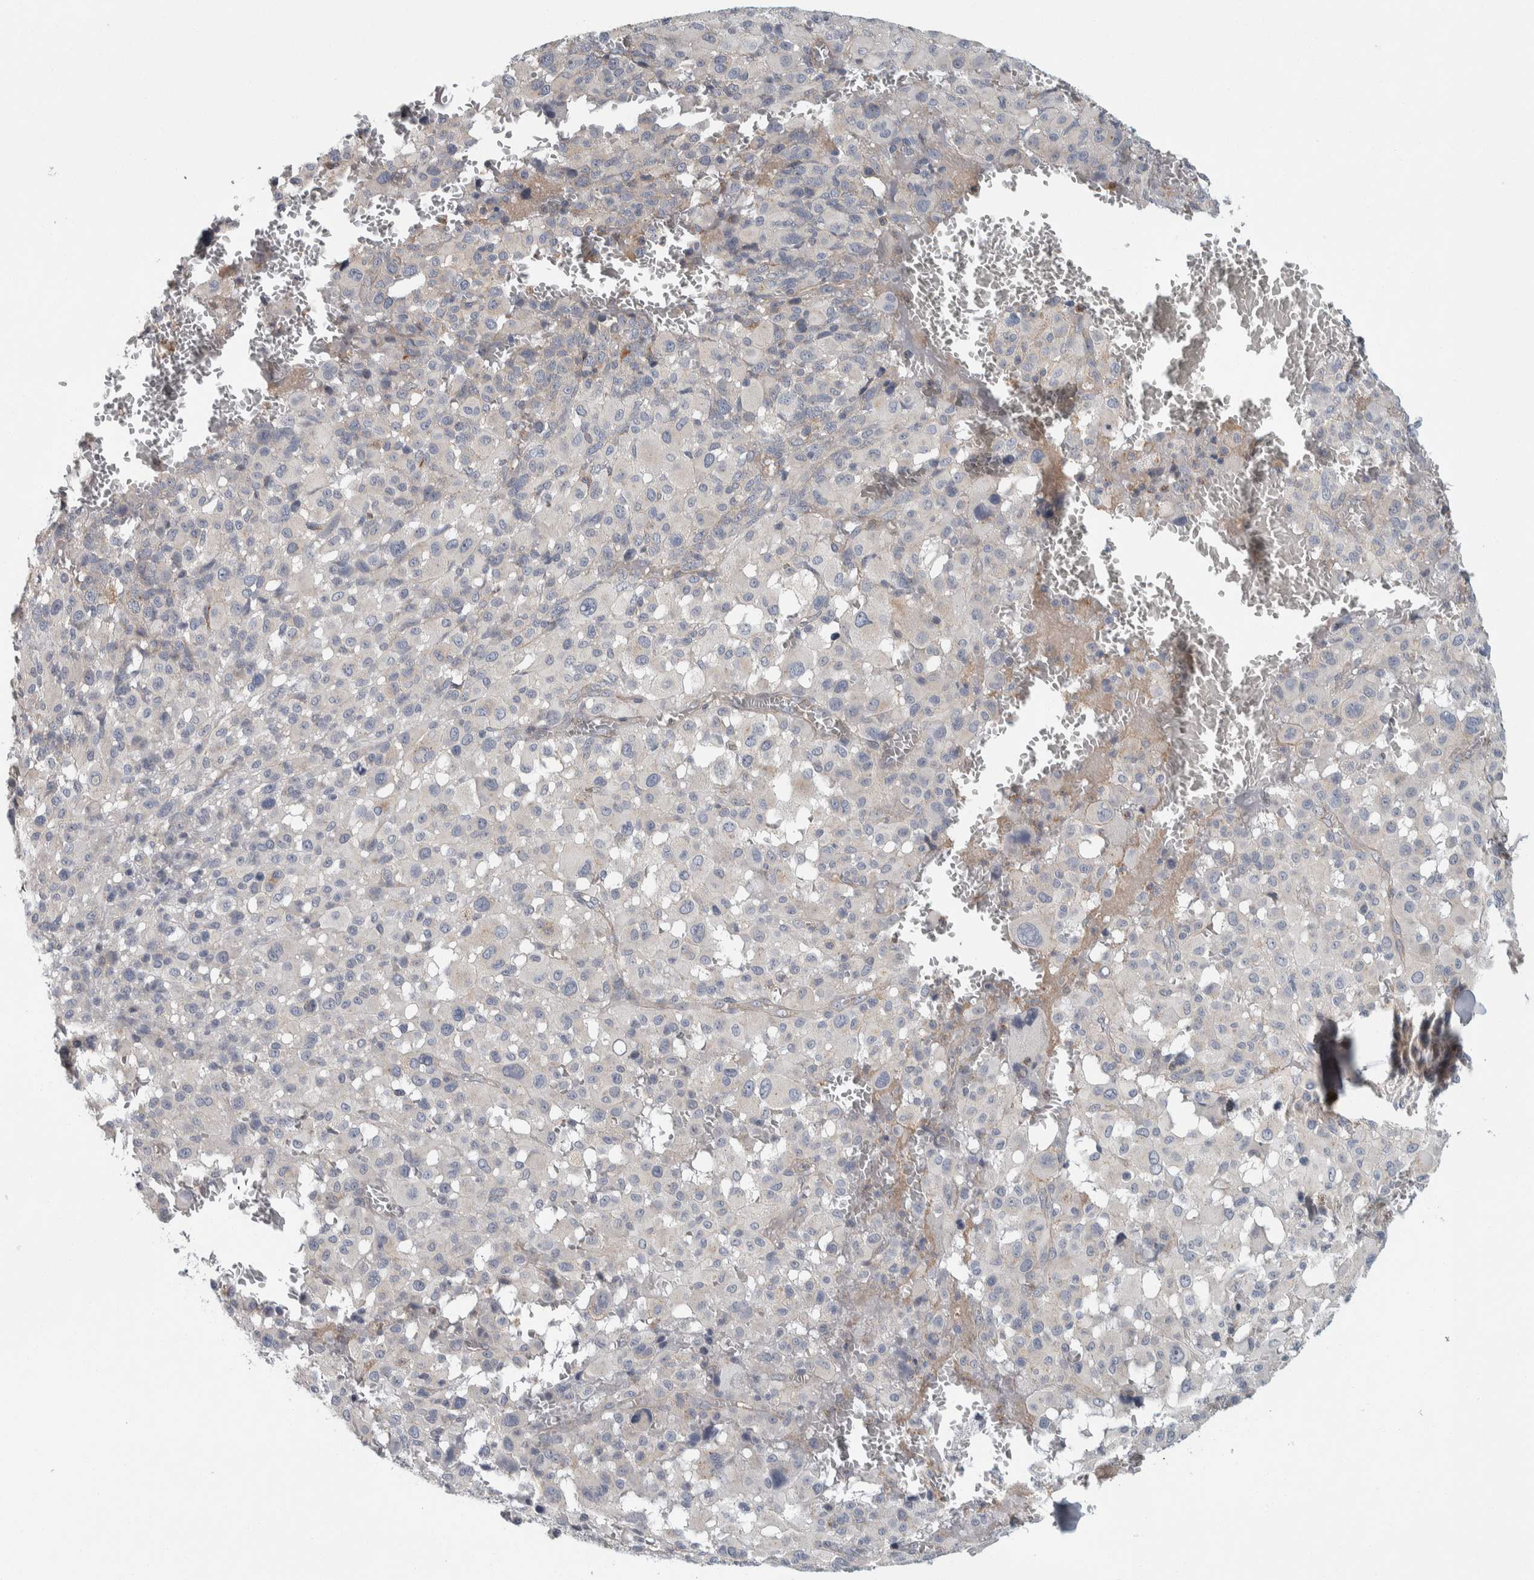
{"staining": {"intensity": "negative", "quantity": "none", "location": "none"}, "tissue": "melanoma", "cell_type": "Tumor cells", "image_type": "cancer", "snomed": [{"axis": "morphology", "description": "Malignant melanoma, Metastatic site"}, {"axis": "topography", "description": "Skin"}], "caption": "Tumor cells show no significant expression in melanoma. (DAB (3,3'-diaminobenzidine) IHC, high magnification).", "gene": "KCNJ3", "patient": {"sex": "female", "age": 74}}